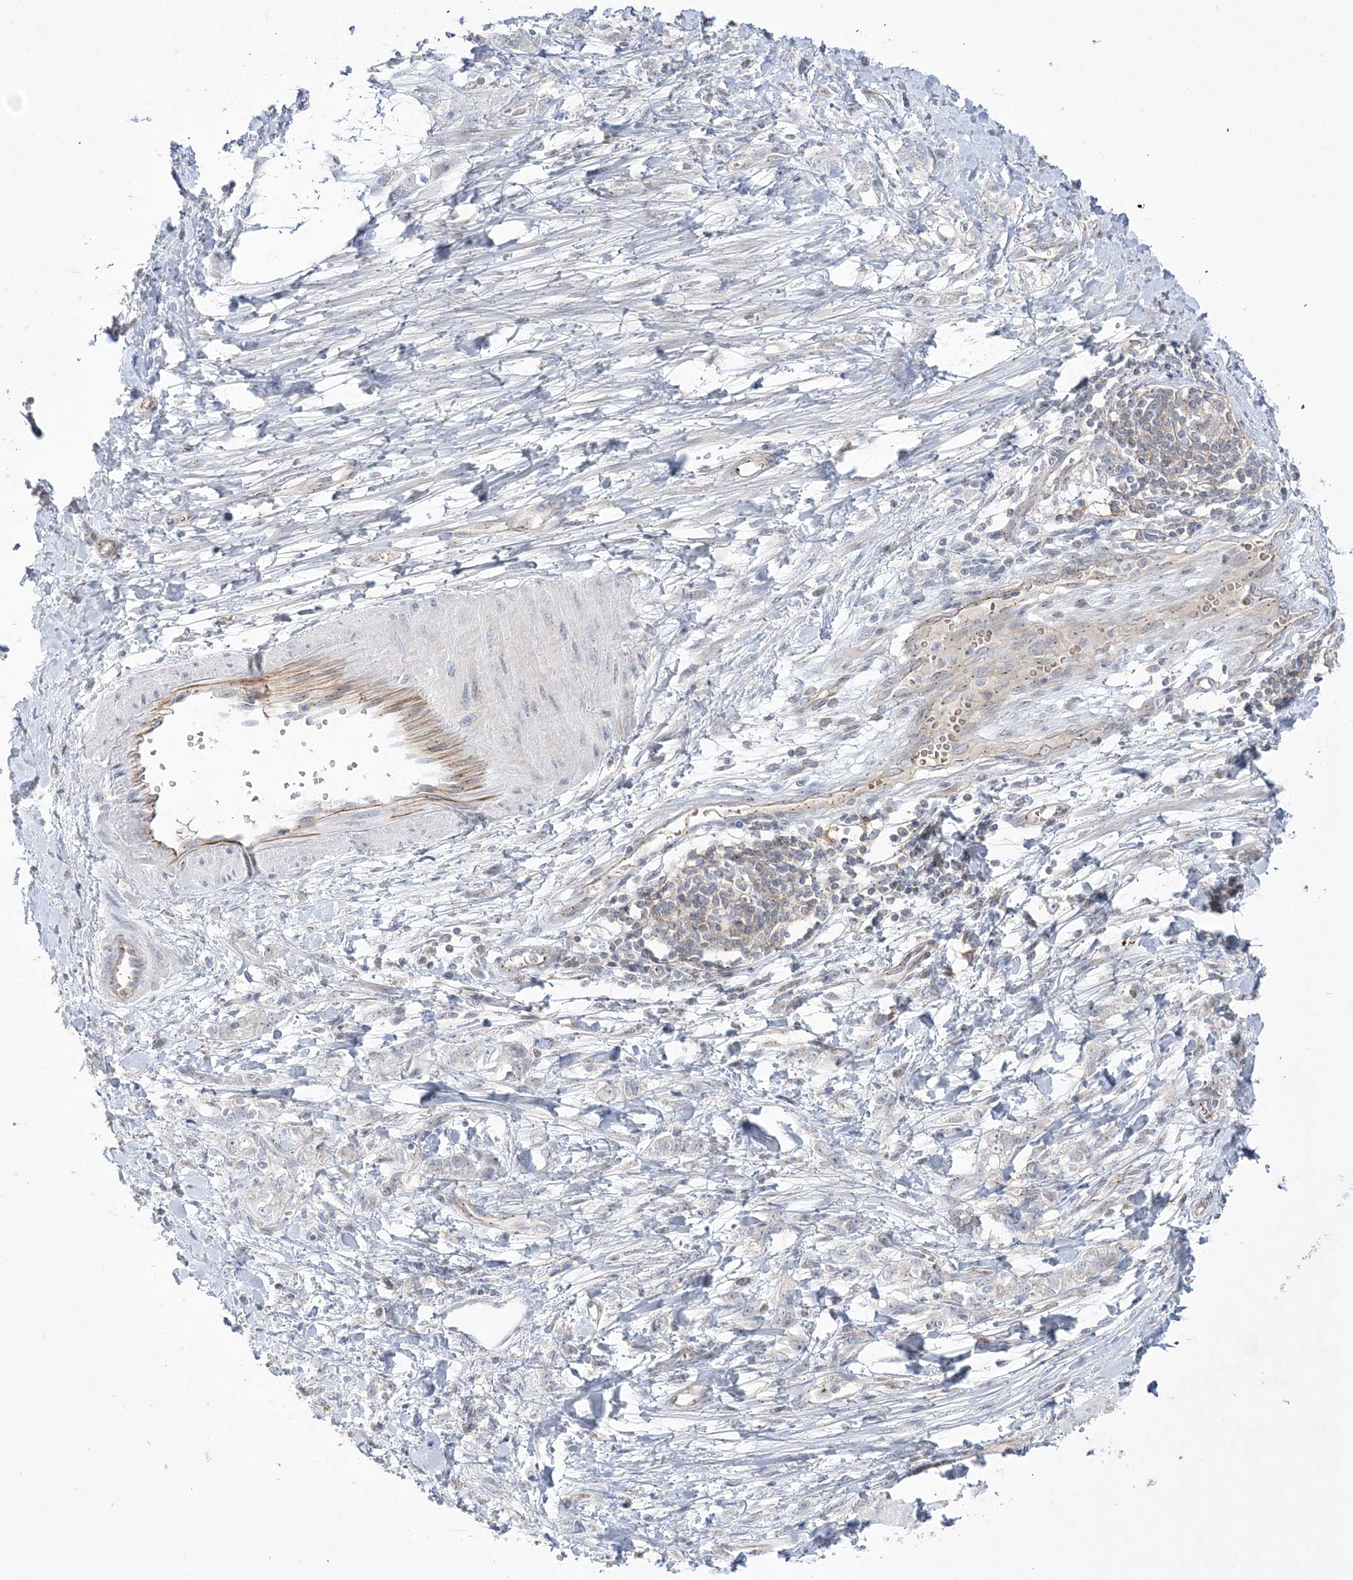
{"staining": {"intensity": "negative", "quantity": "none", "location": "none"}, "tissue": "stomach cancer", "cell_type": "Tumor cells", "image_type": "cancer", "snomed": [{"axis": "morphology", "description": "Adenocarcinoma, NOS"}, {"axis": "topography", "description": "Stomach"}], "caption": "IHC of stomach adenocarcinoma reveals no expression in tumor cells.", "gene": "ADAMTS12", "patient": {"sex": "female", "age": 76}}